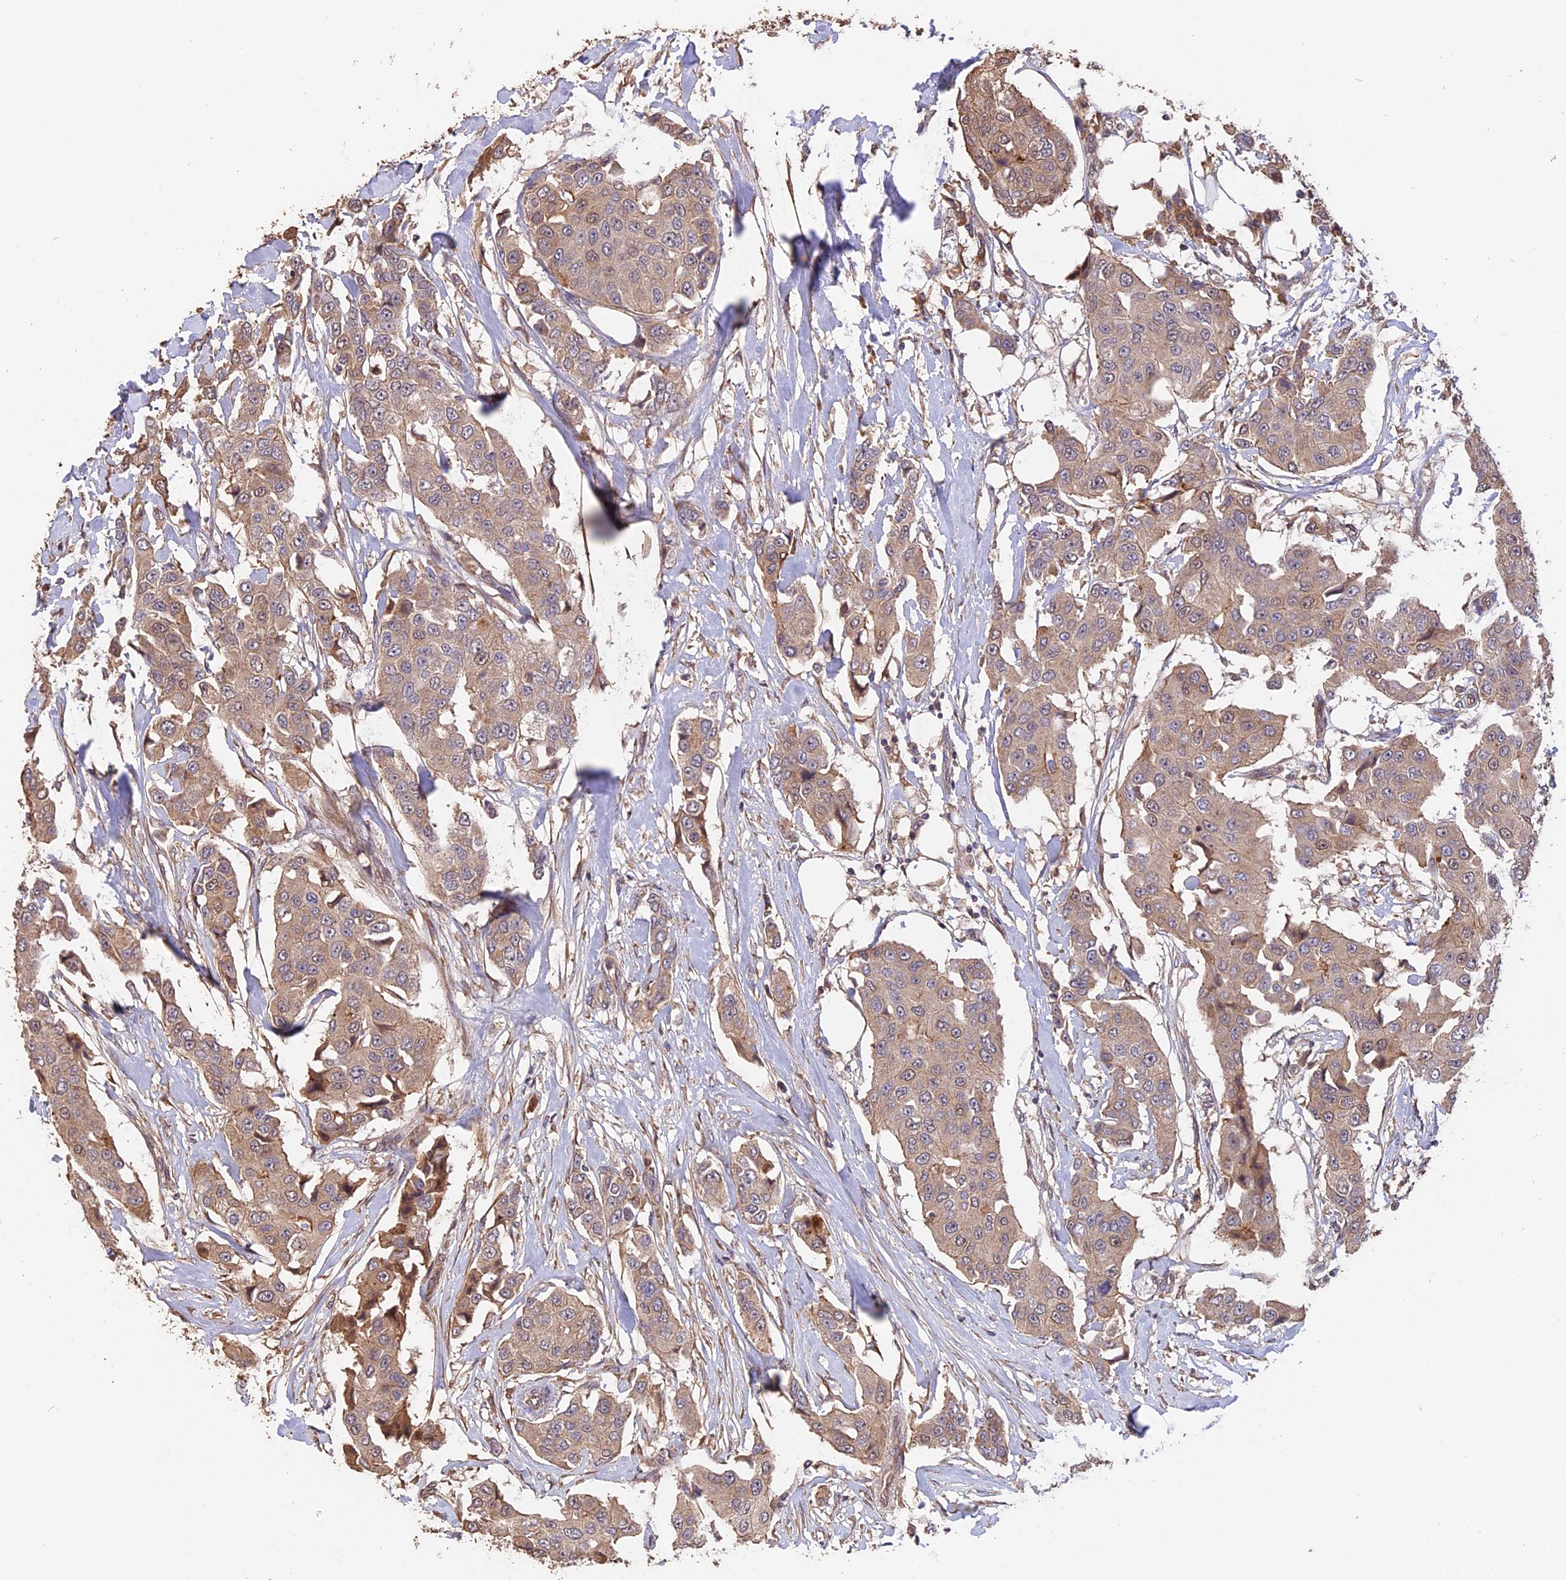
{"staining": {"intensity": "weak", "quantity": ">75%", "location": "cytoplasmic/membranous"}, "tissue": "breast cancer", "cell_type": "Tumor cells", "image_type": "cancer", "snomed": [{"axis": "morphology", "description": "Duct carcinoma"}, {"axis": "topography", "description": "Breast"}], "caption": "Immunohistochemistry (IHC) staining of breast cancer, which shows low levels of weak cytoplasmic/membranous staining in approximately >75% of tumor cells indicating weak cytoplasmic/membranous protein positivity. The staining was performed using DAB (3,3'-diaminobenzidine) (brown) for protein detection and nuclei were counterstained in hematoxylin (blue).", "gene": "RASAL1", "patient": {"sex": "female", "age": 80}}